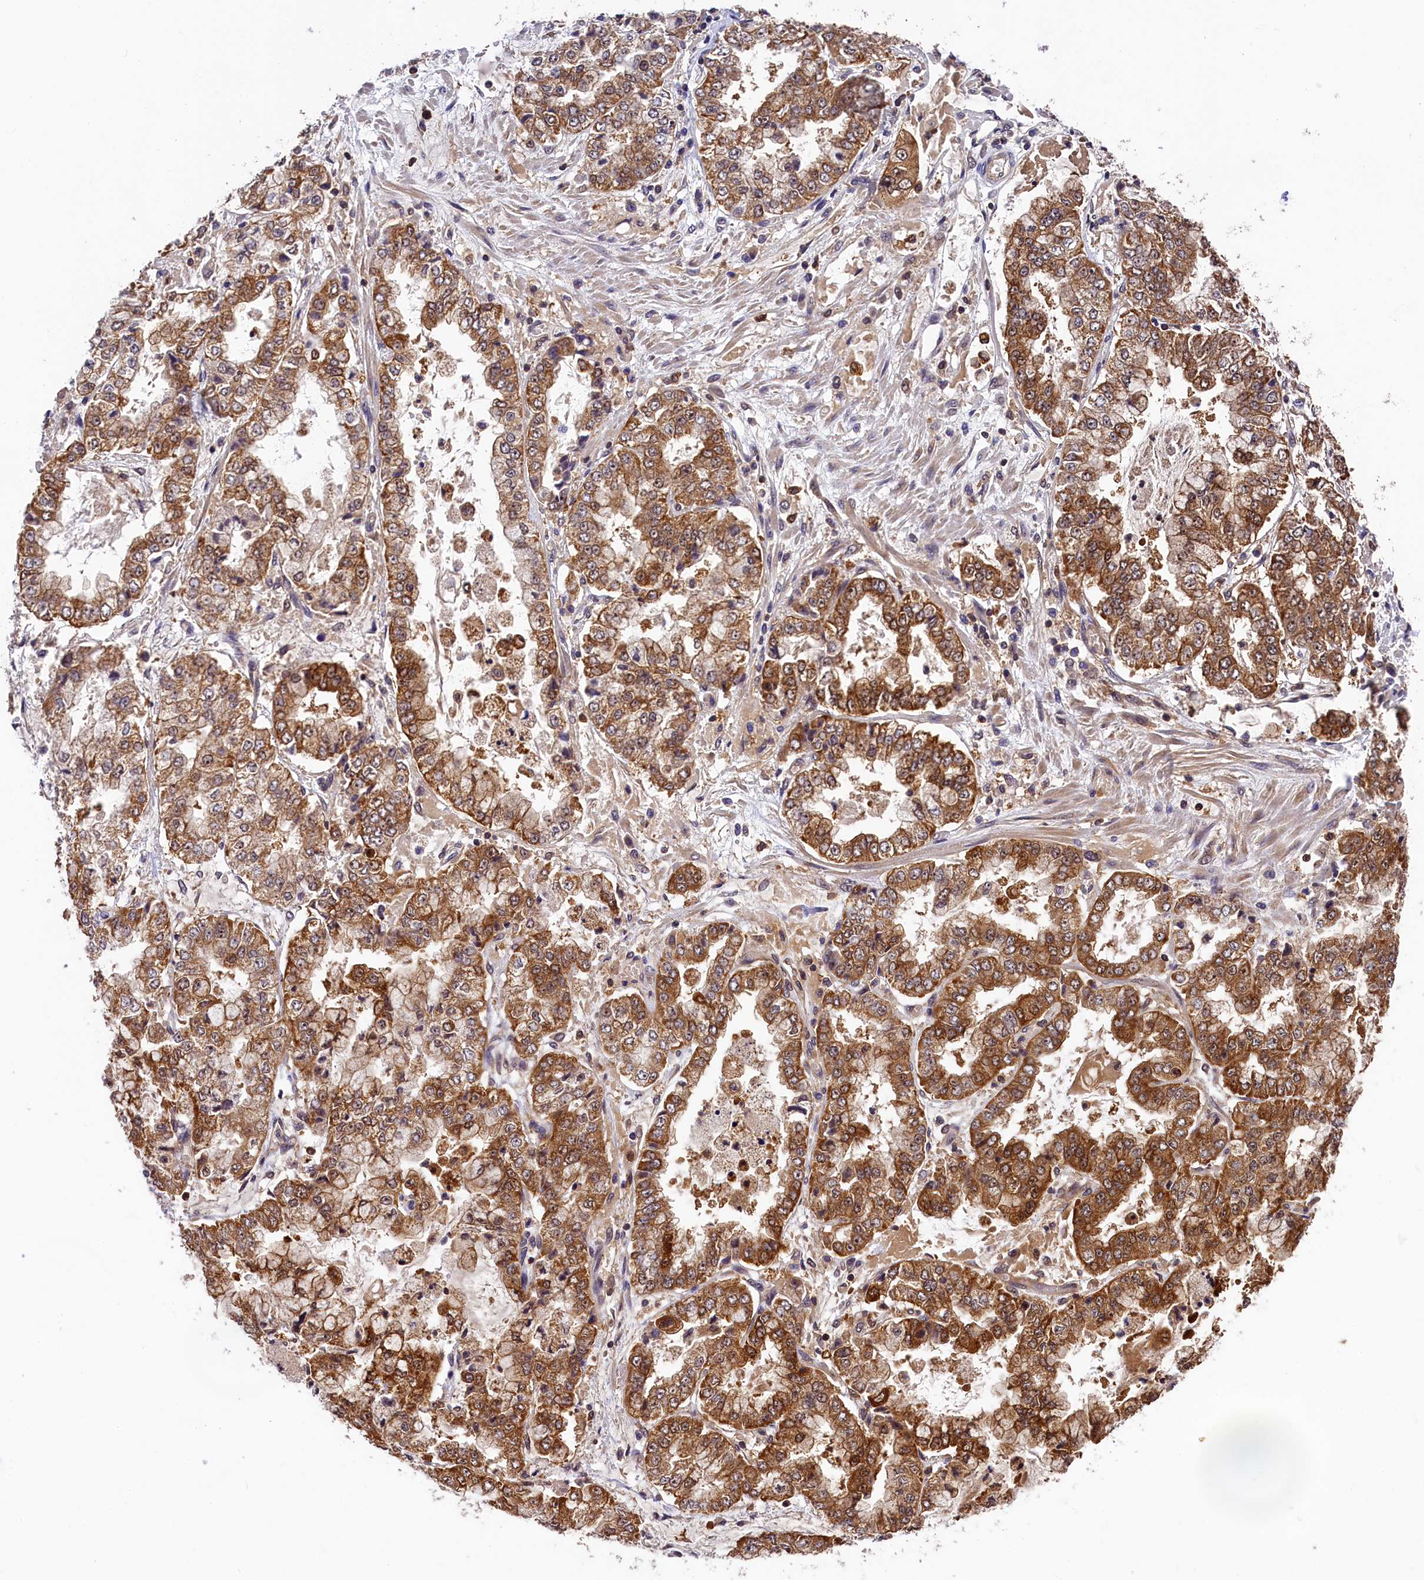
{"staining": {"intensity": "moderate", "quantity": ">75%", "location": "cytoplasmic/membranous"}, "tissue": "stomach cancer", "cell_type": "Tumor cells", "image_type": "cancer", "snomed": [{"axis": "morphology", "description": "Adenocarcinoma, NOS"}, {"axis": "topography", "description": "Stomach"}], "caption": "Moderate cytoplasmic/membranous protein staining is identified in approximately >75% of tumor cells in stomach cancer (adenocarcinoma).", "gene": "EIF6", "patient": {"sex": "male", "age": 76}}